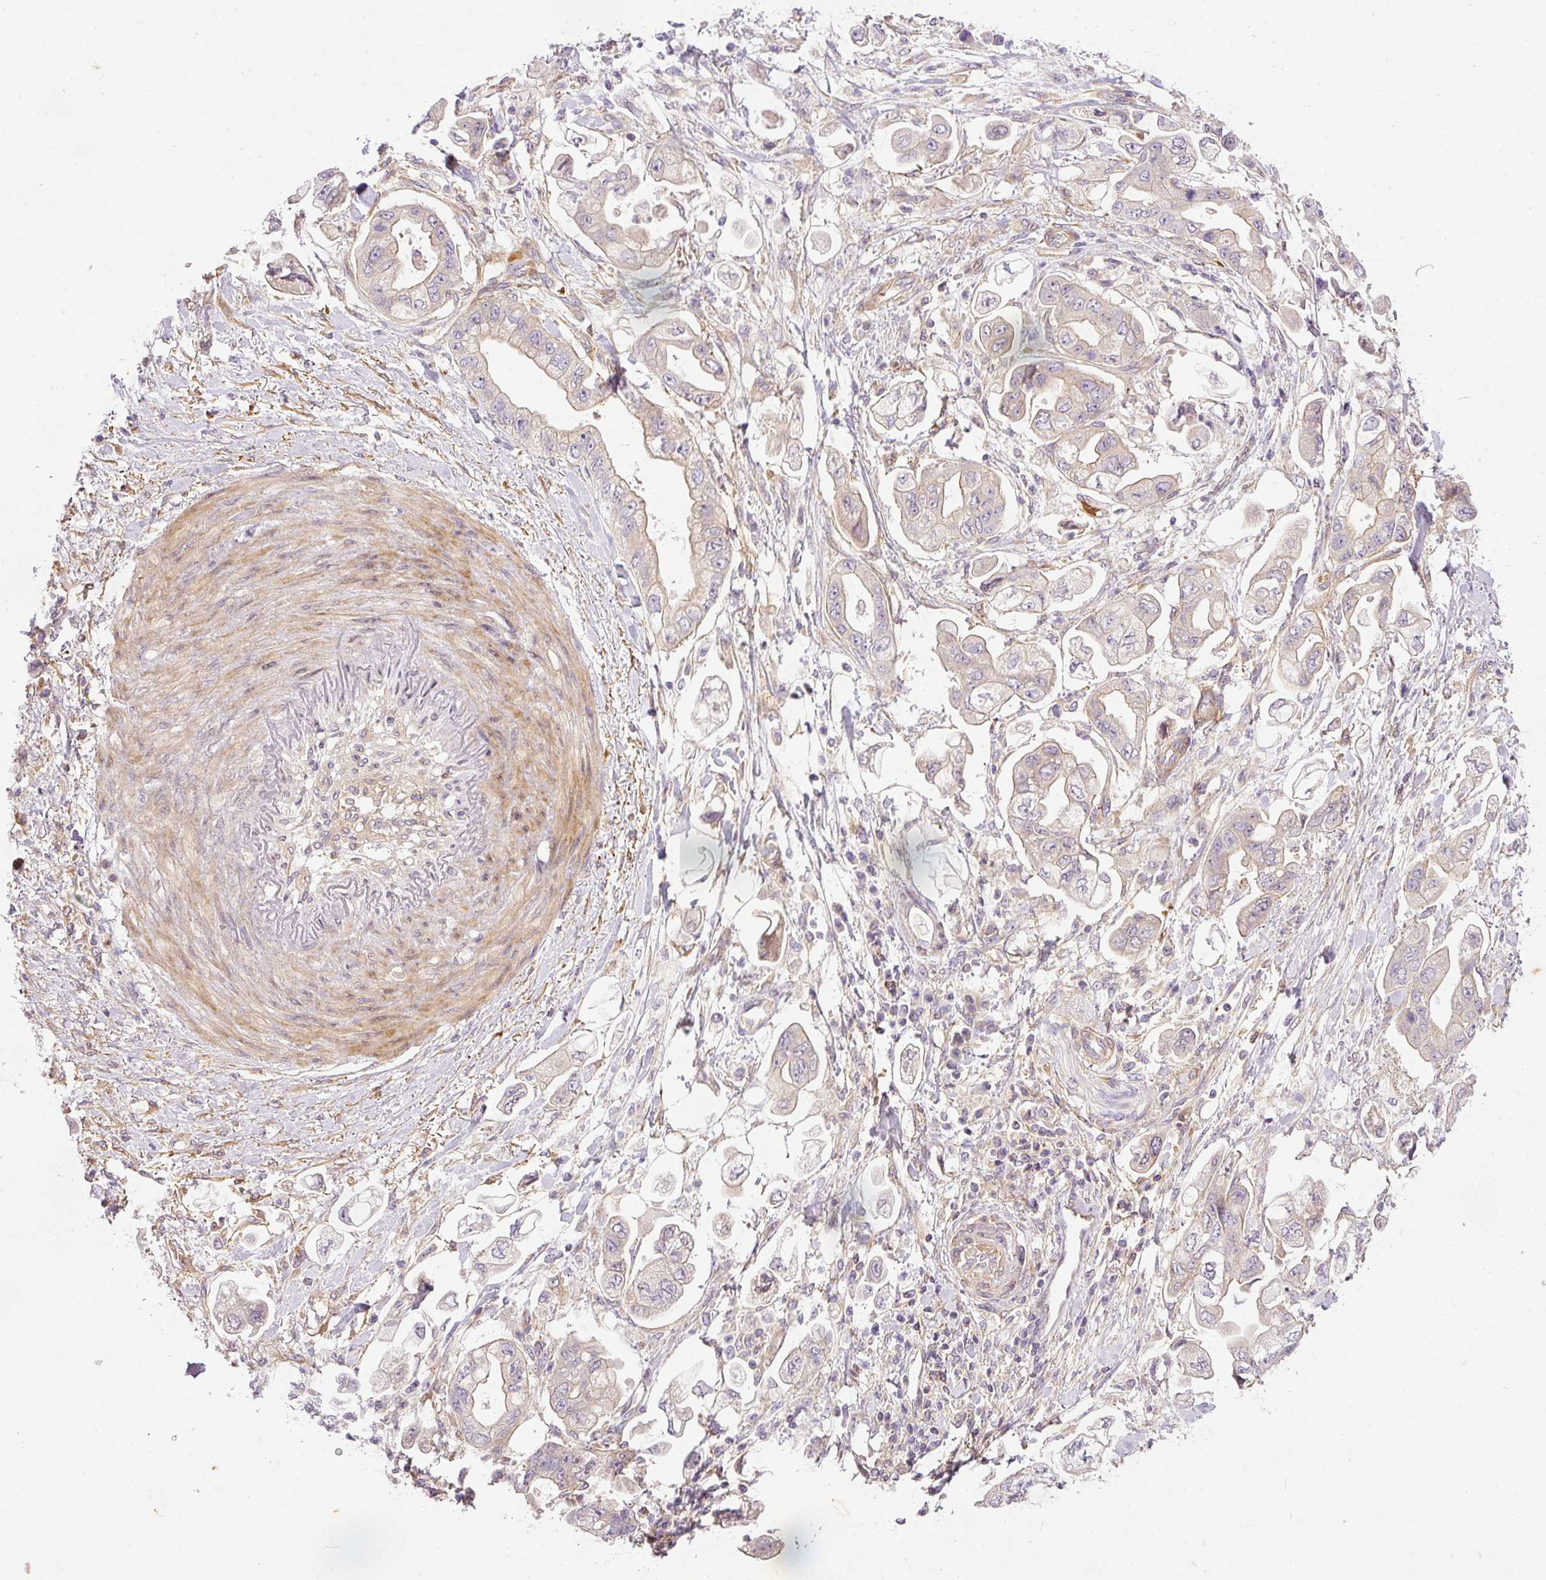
{"staining": {"intensity": "weak", "quantity": "25%-75%", "location": "cytoplasmic/membranous"}, "tissue": "stomach cancer", "cell_type": "Tumor cells", "image_type": "cancer", "snomed": [{"axis": "morphology", "description": "Adenocarcinoma, NOS"}, {"axis": "topography", "description": "Stomach"}], "caption": "Immunohistochemistry (IHC) of human stomach cancer shows low levels of weak cytoplasmic/membranous positivity in about 25%-75% of tumor cells.", "gene": "TBC1D2B", "patient": {"sex": "male", "age": 62}}